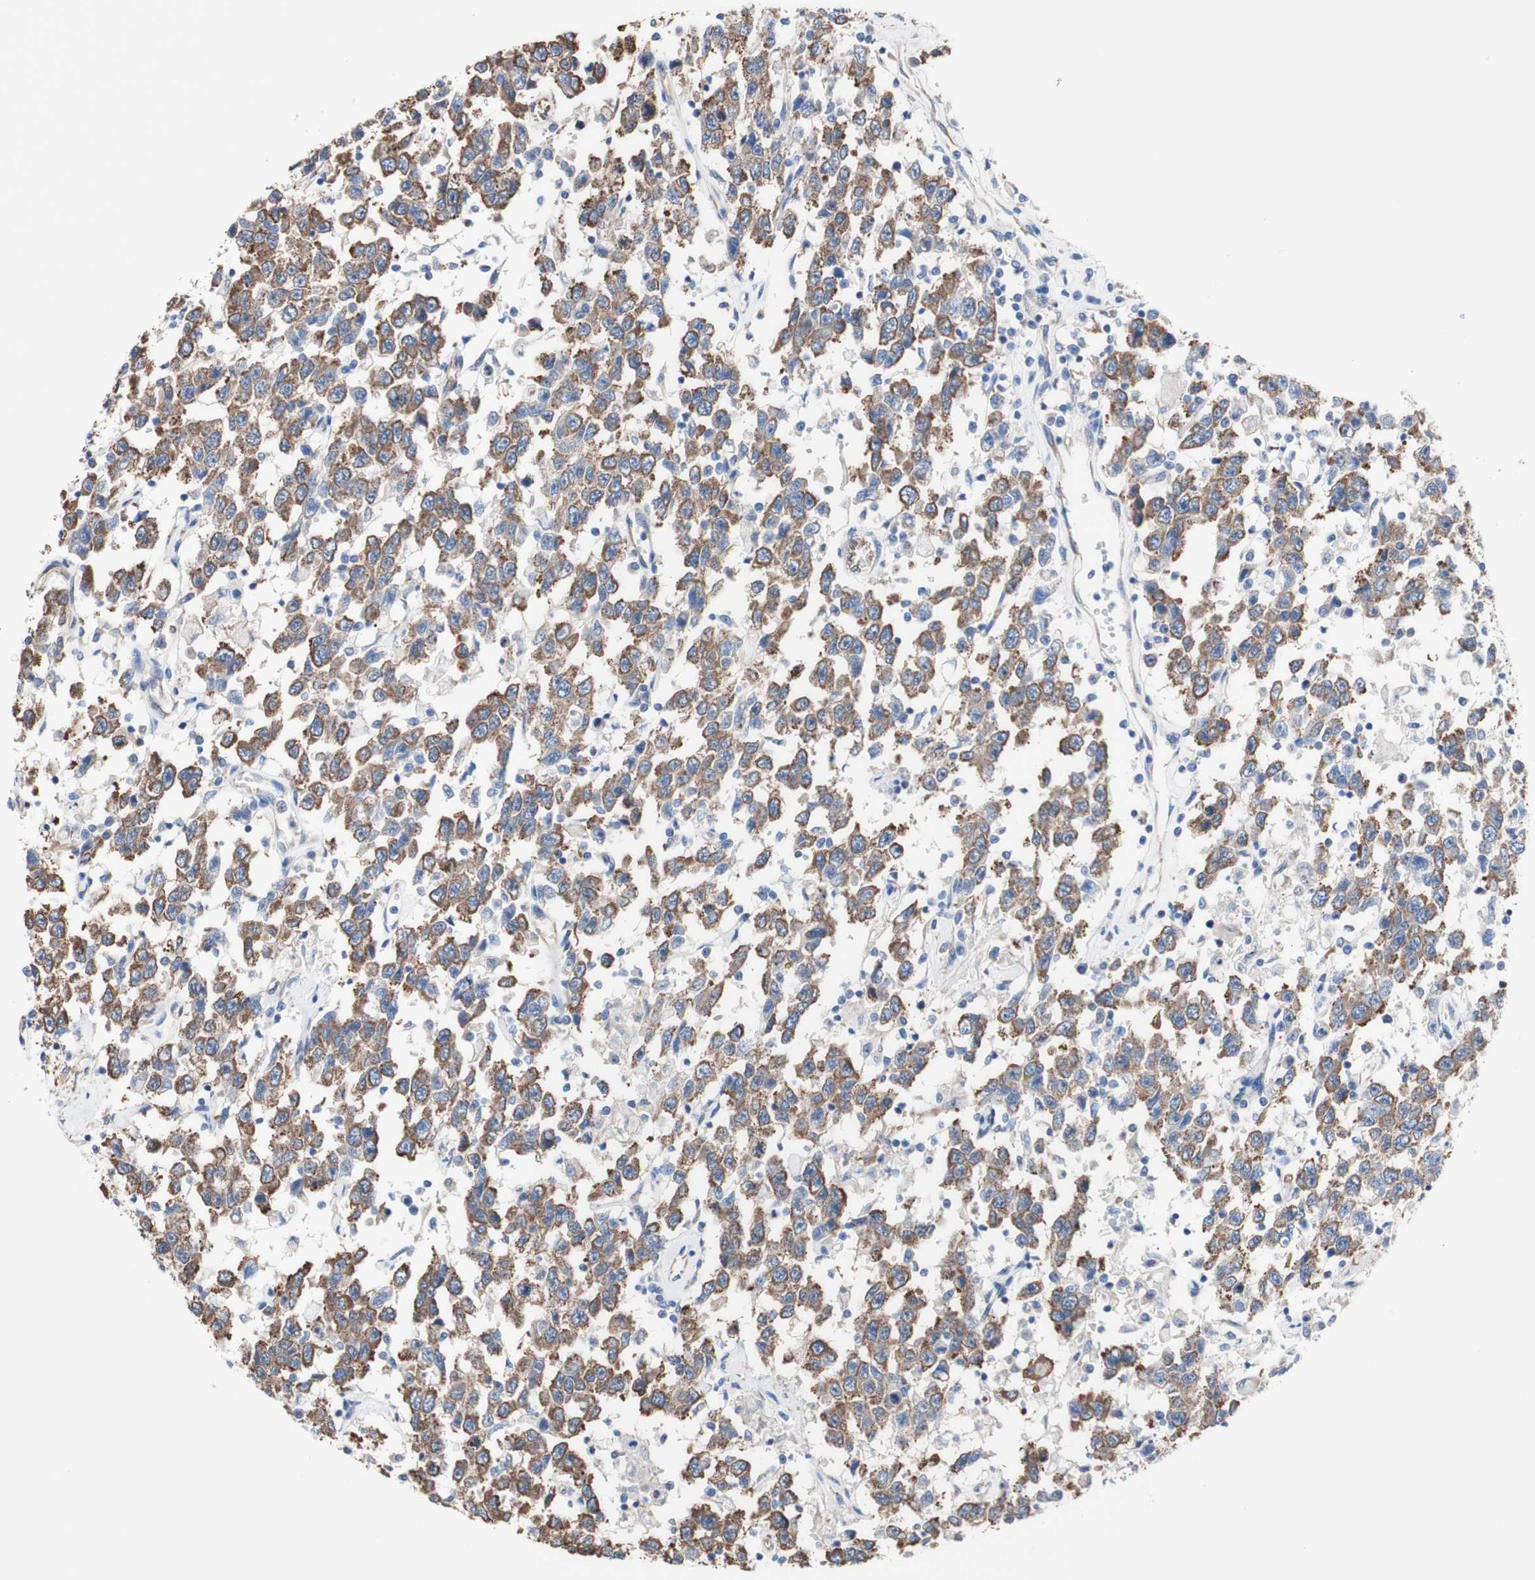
{"staining": {"intensity": "moderate", "quantity": ">75%", "location": "cytoplasmic/membranous"}, "tissue": "testis cancer", "cell_type": "Tumor cells", "image_type": "cancer", "snomed": [{"axis": "morphology", "description": "Seminoma, NOS"}, {"axis": "topography", "description": "Testis"}], "caption": "The photomicrograph displays immunohistochemical staining of seminoma (testis). There is moderate cytoplasmic/membranous expression is appreciated in about >75% of tumor cells.", "gene": "LRIG3", "patient": {"sex": "male", "age": 41}}